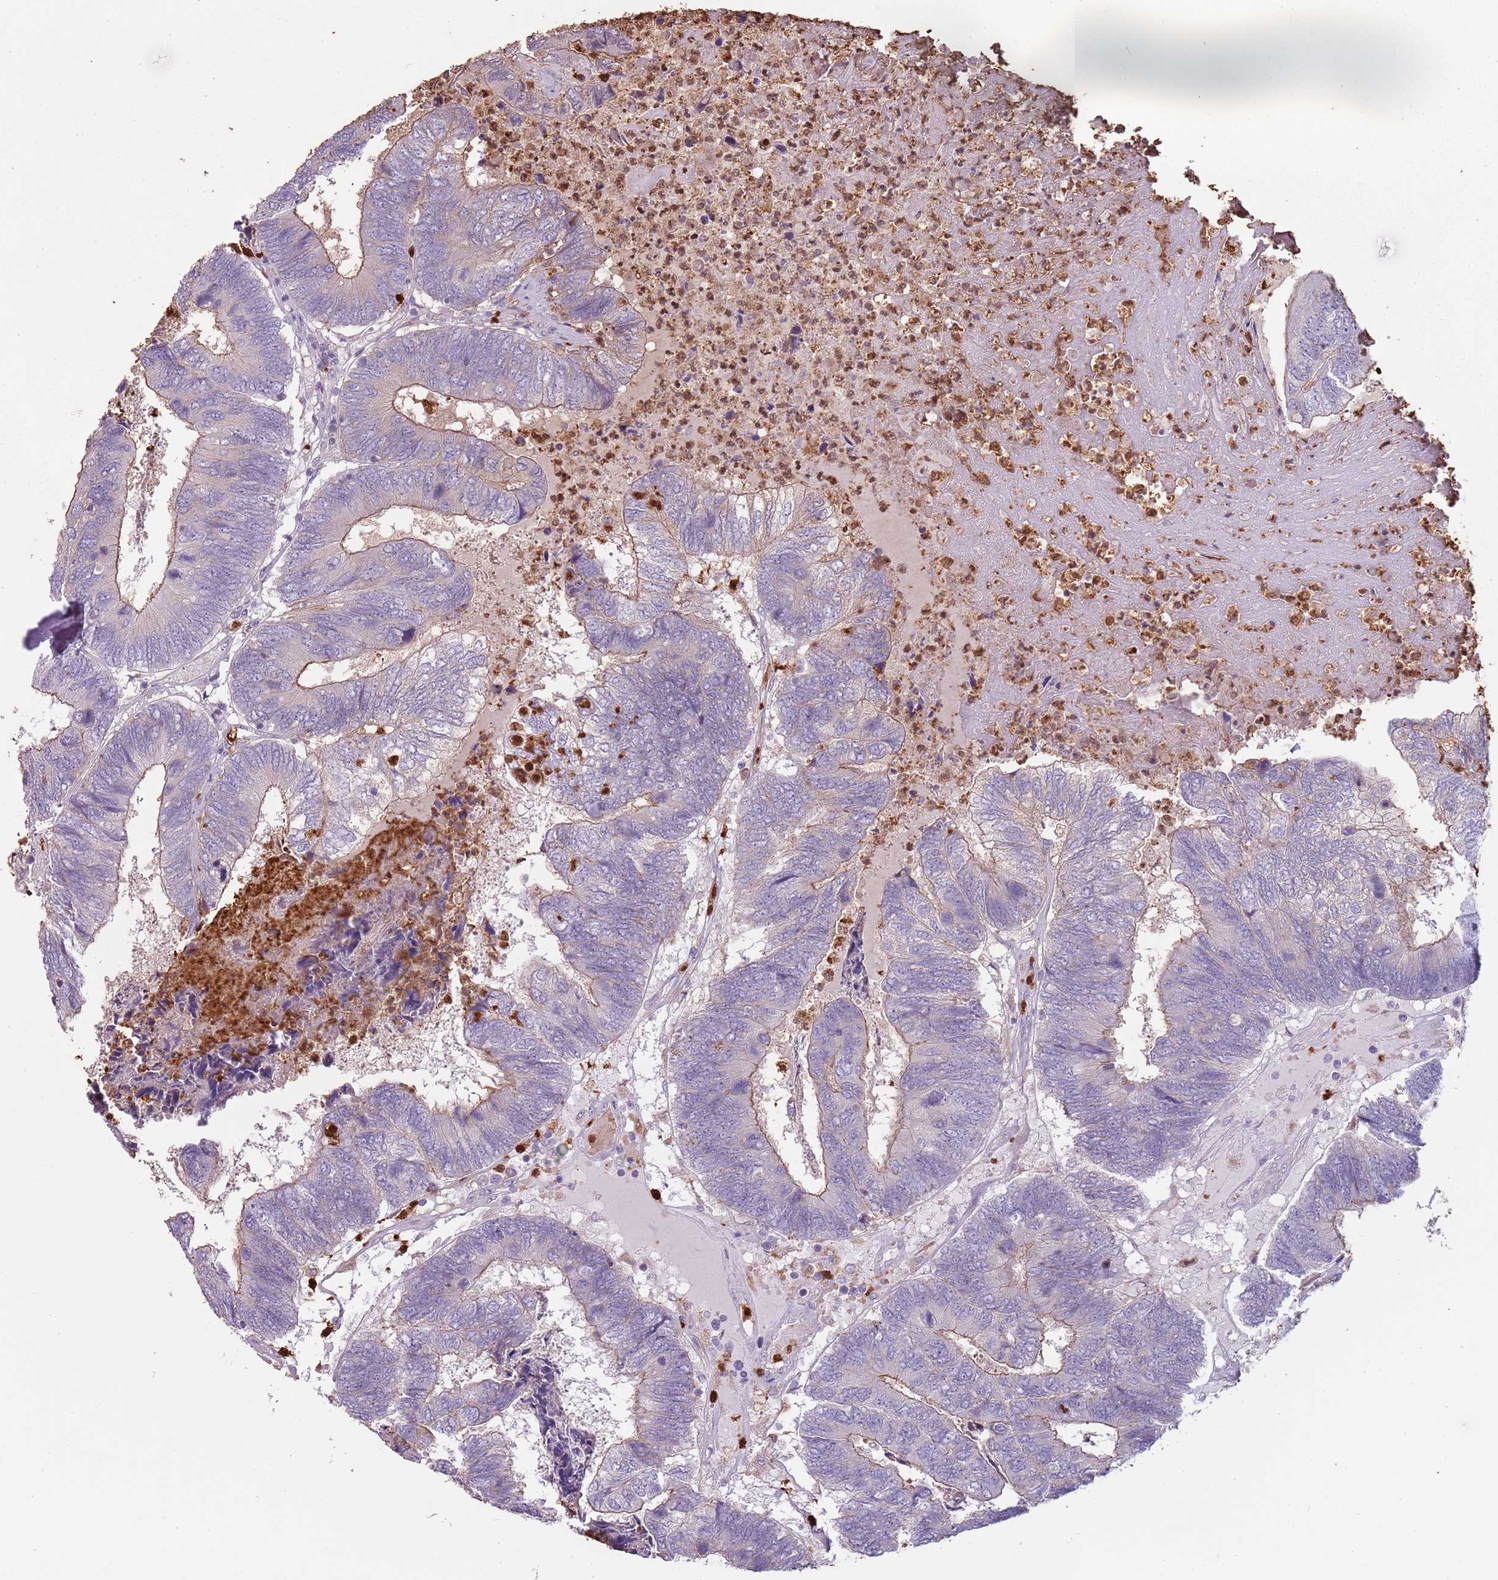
{"staining": {"intensity": "weak", "quantity": "<25%", "location": "cytoplasmic/membranous"}, "tissue": "colorectal cancer", "cell_type": "Tumor cells", "image_type": "cancer", "snomed": [{"axis": "morphology", "description": "Adenocarcinoma, NOS"}, {"axis": "topography", "description": "Colon"}], "caption": "Tumor cells are negative for protein expression in human adenocarcinoma (colorectal). The staining is performed using DAB brown chromogen with nuclei counter-stained in using hematoxylin.", "gene": "SPAG4", "patient": {"sex": "female", "age": 67}}